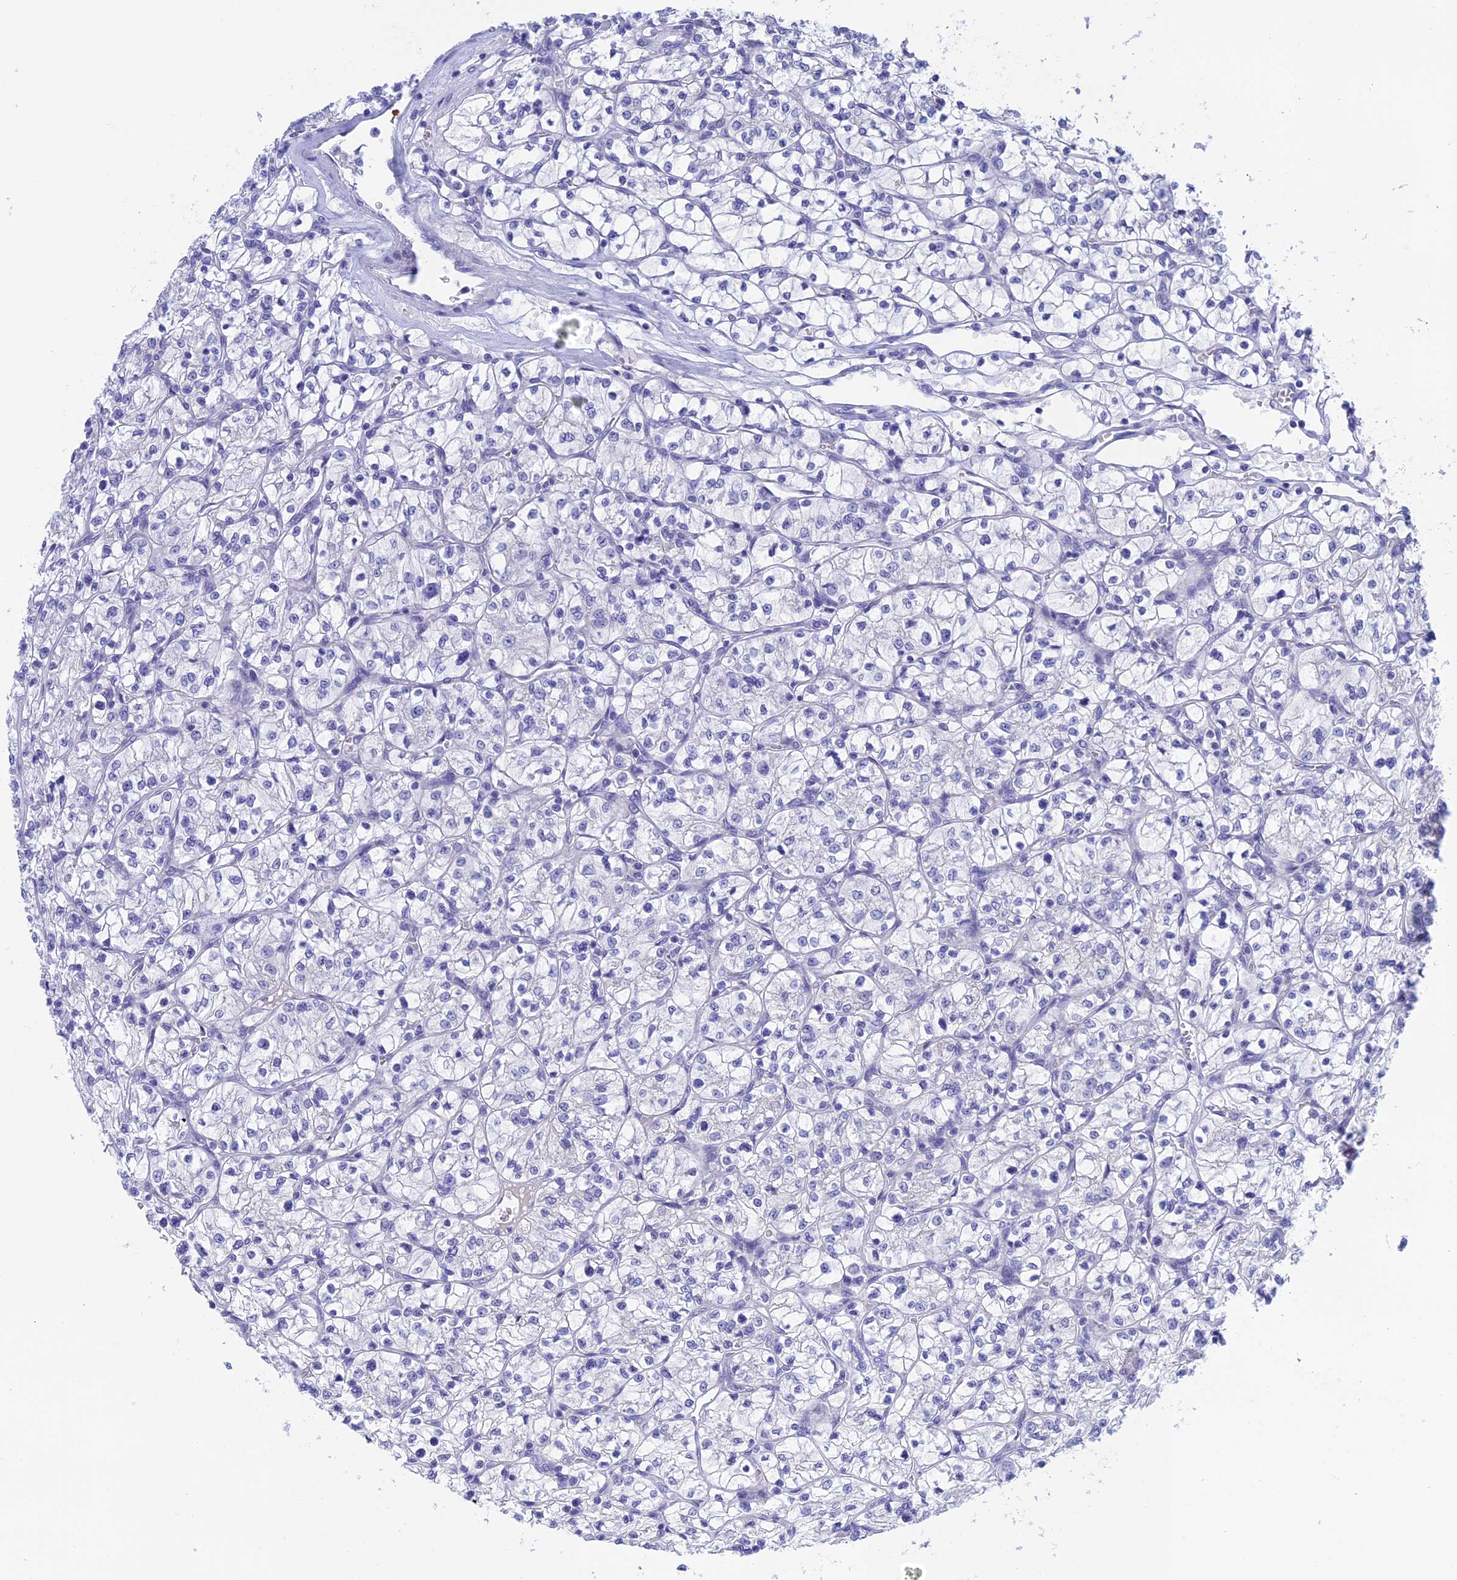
{"staining": {"intensity": "negative", "quantity": "none", "location": "none"}, "tissue": "renal cancer", "cell_type": "Tumor cells", "image_type": "cancer", "snomed": [{"axis": "morphology", "description": "Adenocarcinoma, NOS"}, {"axis": "topography", "description": "Kidney"}], "caption": "This is an immunohistochemistry image of adenocarcinoma (renal). There is no expression in tumor cells.", "gene": "BTBD19", "patient": {"sex": "female", "age": 64}}